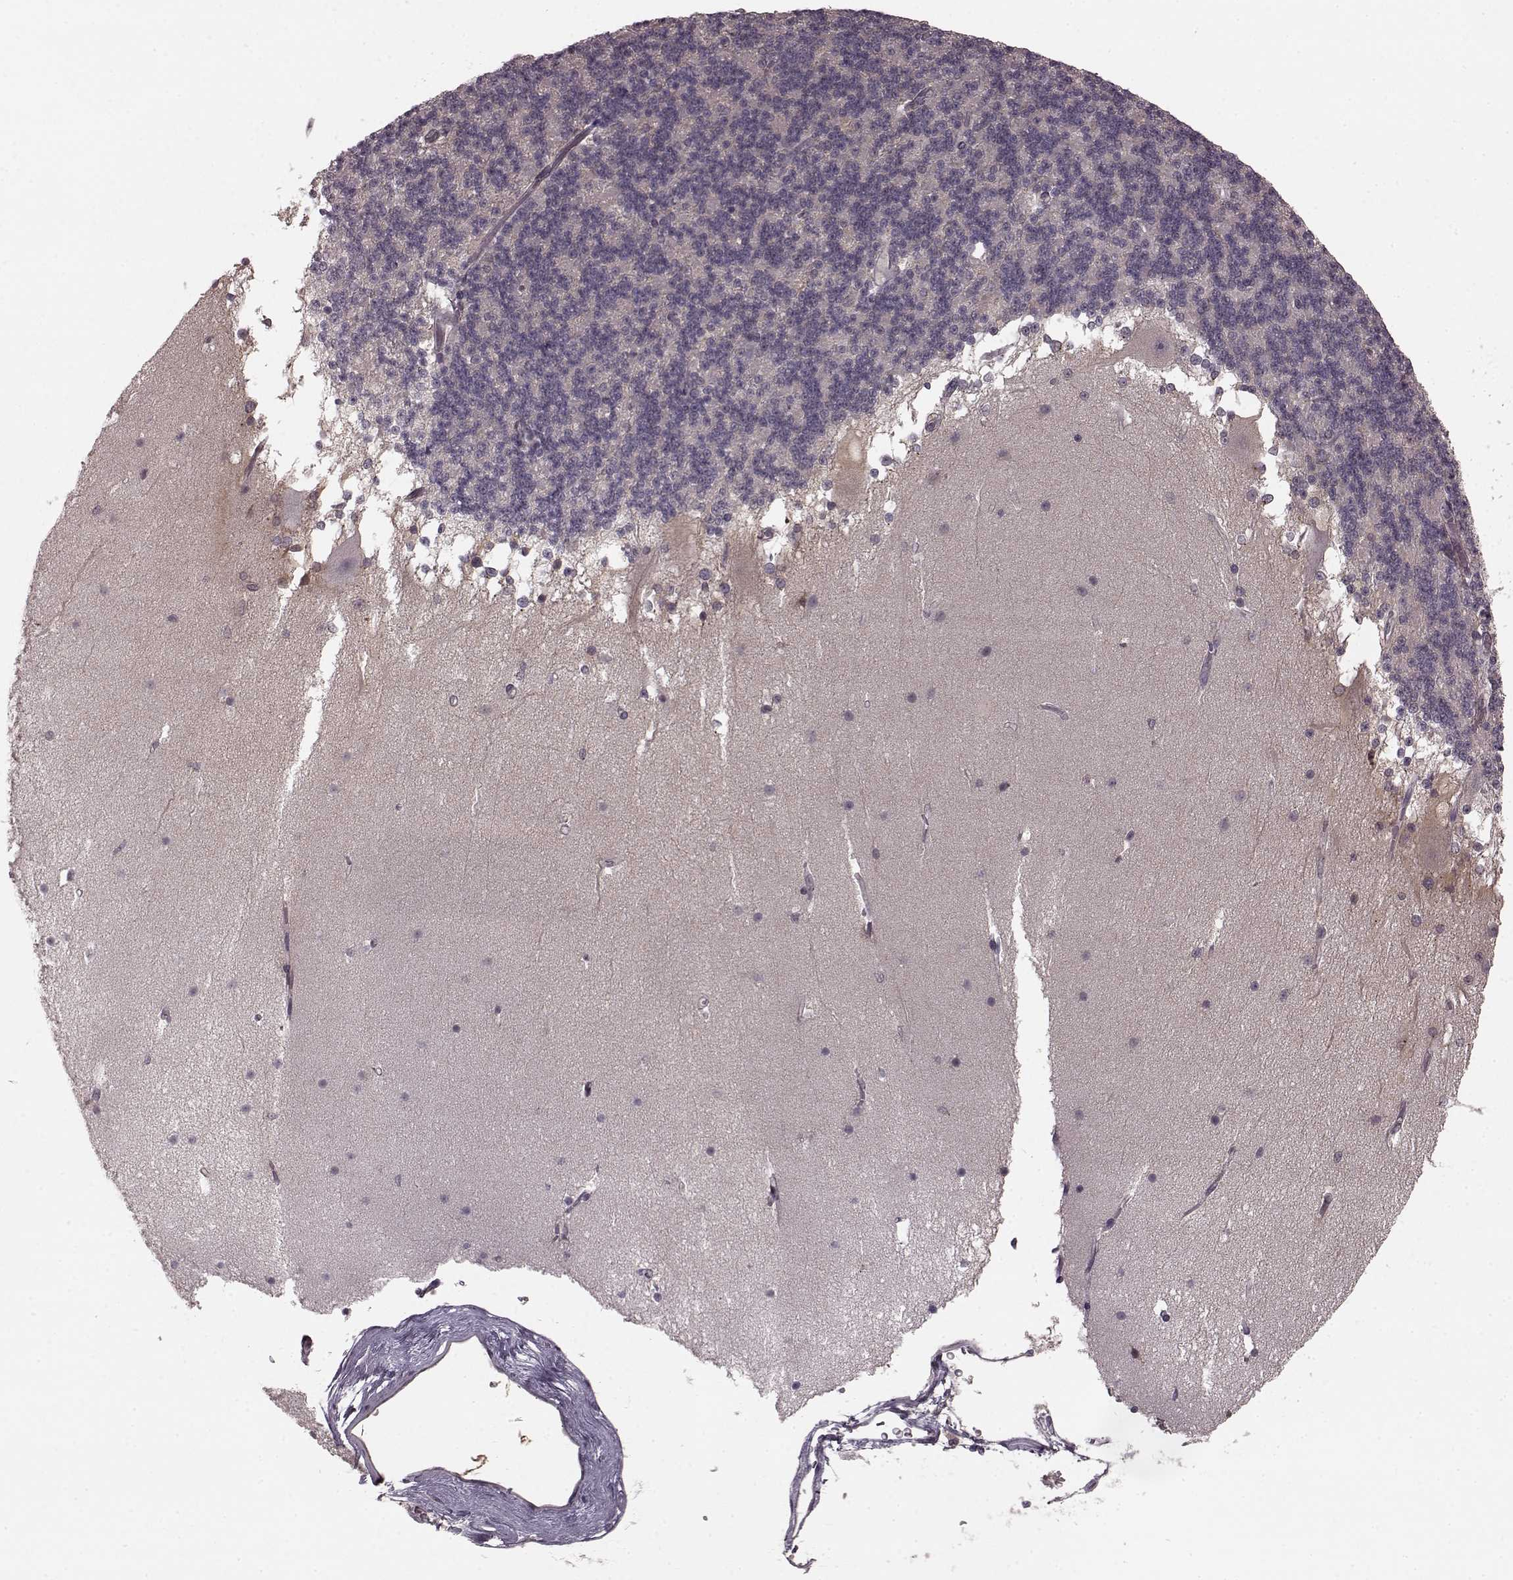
{"staining": {"intensity": "negative", "quantity": "none", "location": "none"}, "tissue": "cerebellum", "cell_type": "Cells in granular layer", "image_type": "normal", "snomed": [{"axis": "morphology", "description": "Normal tissue, NOS"}, {"axis": "topography", "description": "Cerebellum"}], "caption": "Image shows no protein positivity in cells in granular layer of benign cerebellum.", "gene": "GSS", "patient": {"sex": "female", "age": 19}}